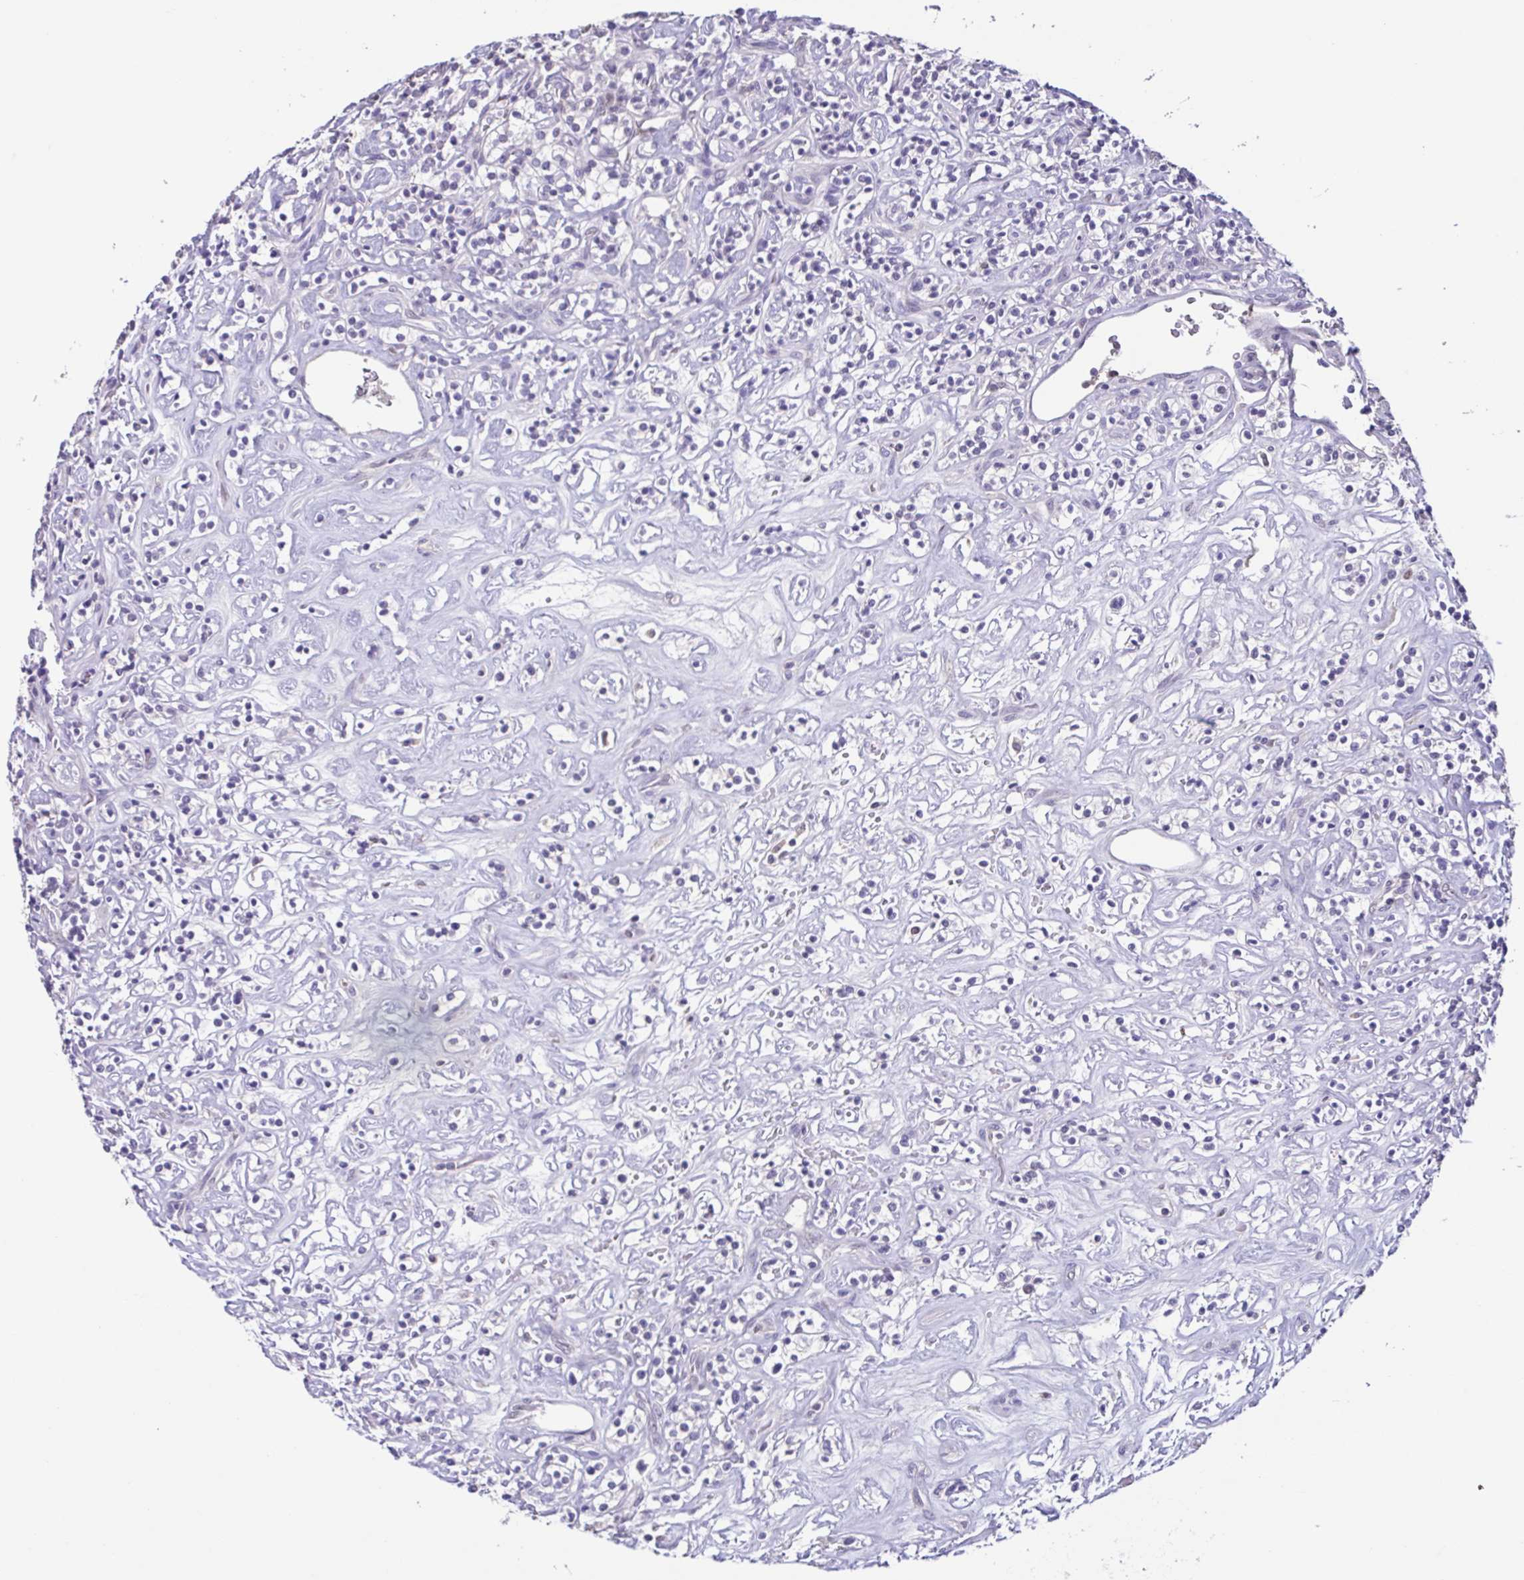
{"staining": {"intensity": "negative", "quantity": "none", "location": "none"}, "tissue": "renal cancer", "cell_type": "Tumor cells", "image_type": "cancer", "snomed": [{"axis": "morphology", "description": "Adenocarcinoma, NOS"}, {"axis": "topography", "description": "Kidney"}], "caption": "Renal cancer (adenocarcinoma) was stained to show a protein in brown. There is no significant positivity in tumor cells. (DAB immunohistochemistry (IHC), high magnification).", "gene": "ACTRT3", "patient": {"sex": "male", "age": 77}}